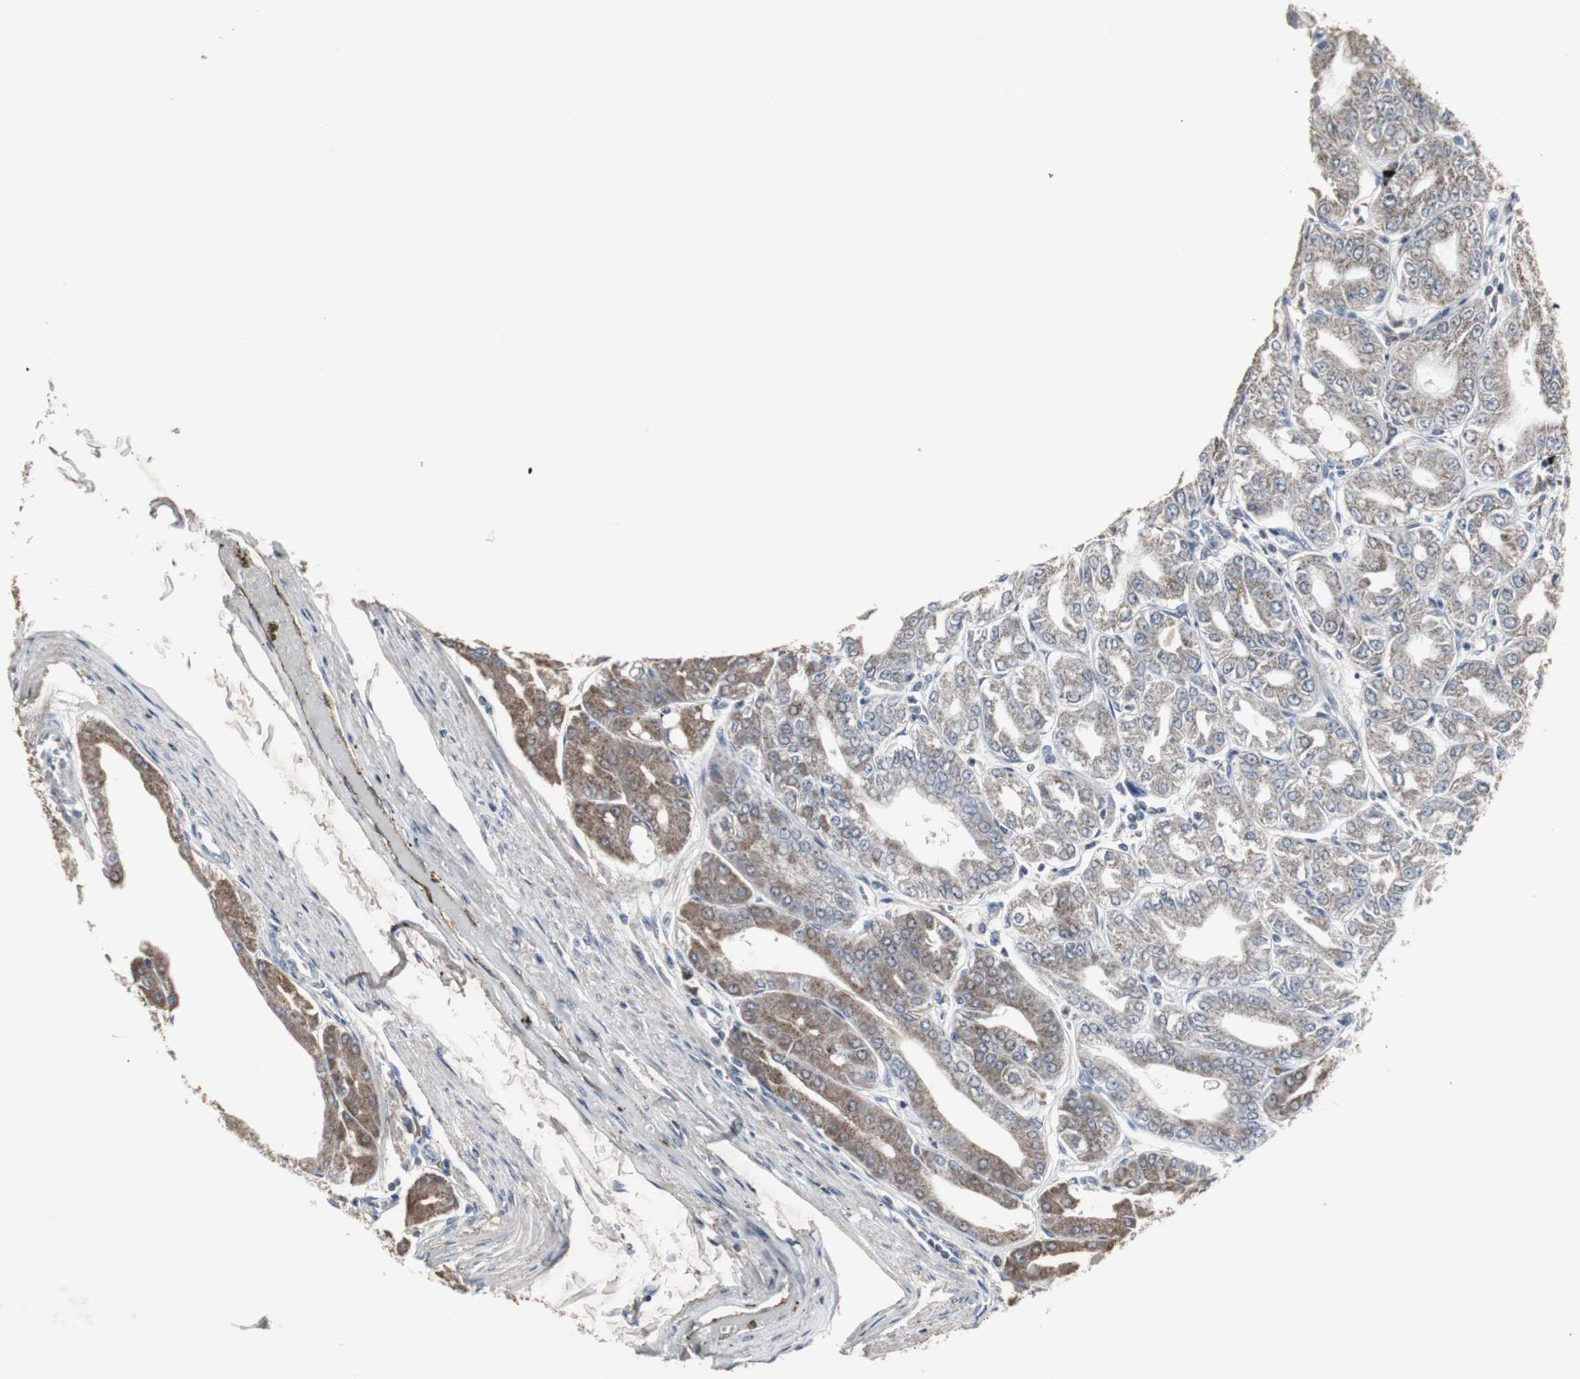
{"staining": {"intensity": "weak", "quantity": "25%-75%", "location": "cytoplasmic/membranous"}, "tissue": "stomach", "cell_type": "Glandular cells", "image_type": "normal", "snomed": [{"axis": "morphology", "description": "Normal tissue, NOS"}, {"axis": "topography", "description": "Stomach, lower"}], "caption": "The image shows immunohistochemical staining of benign stomach. There is weak cytoplasmic/membranous positivity is present in approximately 25%-75% of glandular cells. (DAB (3,3'-diaminobenzidine) = brown stain, brightfield microscopy at high magnification).", "gene": "ACAA1", "patient": {"sex": "male", "age": 71}}